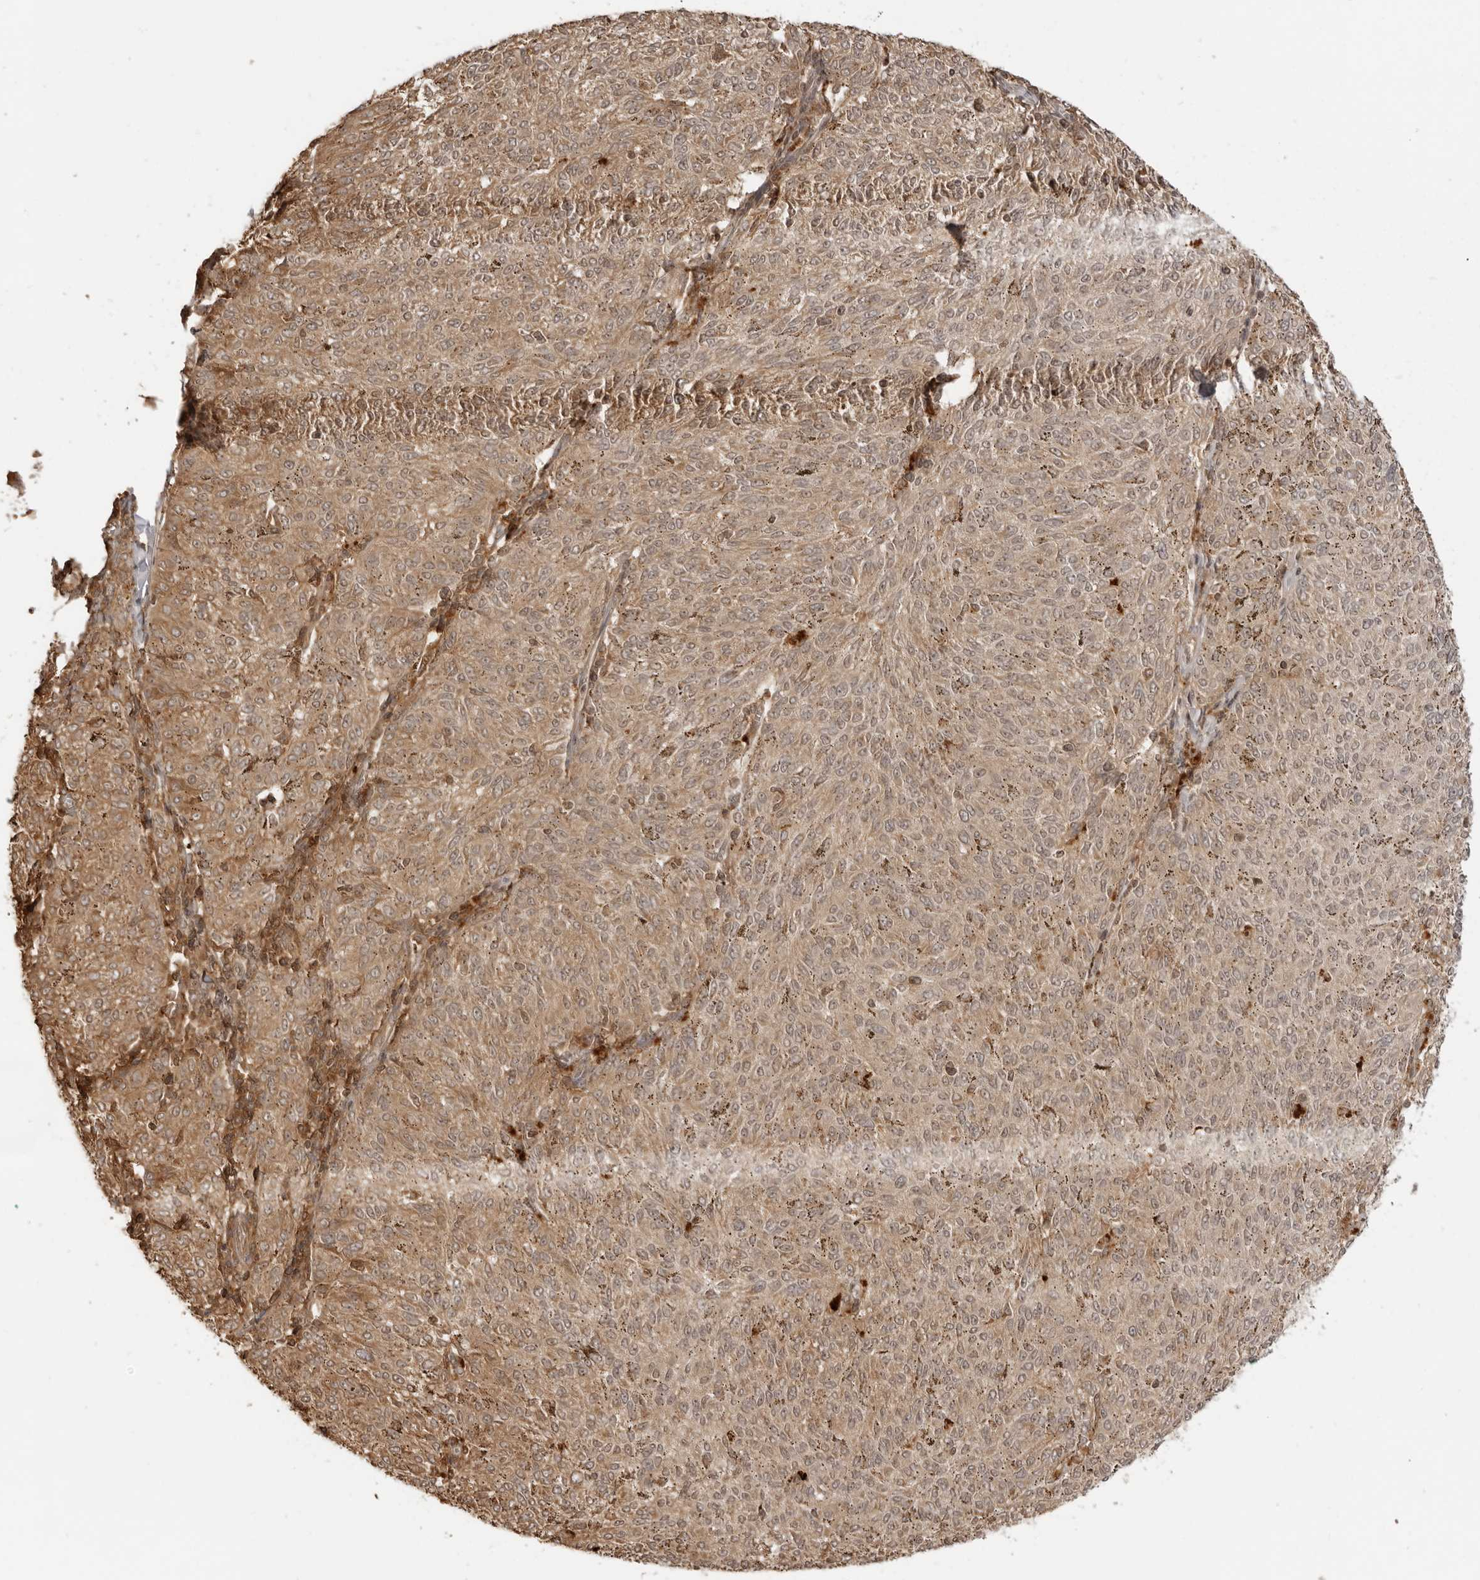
{"staining": {"intensity": "weak", "quantity": ">75%", "location": "cytoplasmic/membranous,nuclear"}, "tissue": "melanoma", "cell_type": "Tumor cells", "image_type": "cancer", "snomed": [{"axis": "morphology", "description": "Malignant melanoma, NOS"}, {"axis": "topography", "description": "Skin"}], "caption": "Melanoma was stained to show a protein in brown. There is low levels of weak cytoplasmic/membranous and nuclear positivity in approximately >75% of tumor cells.", "gene": "IKBKE", "patient": {"sex": "female", "age": 72}}